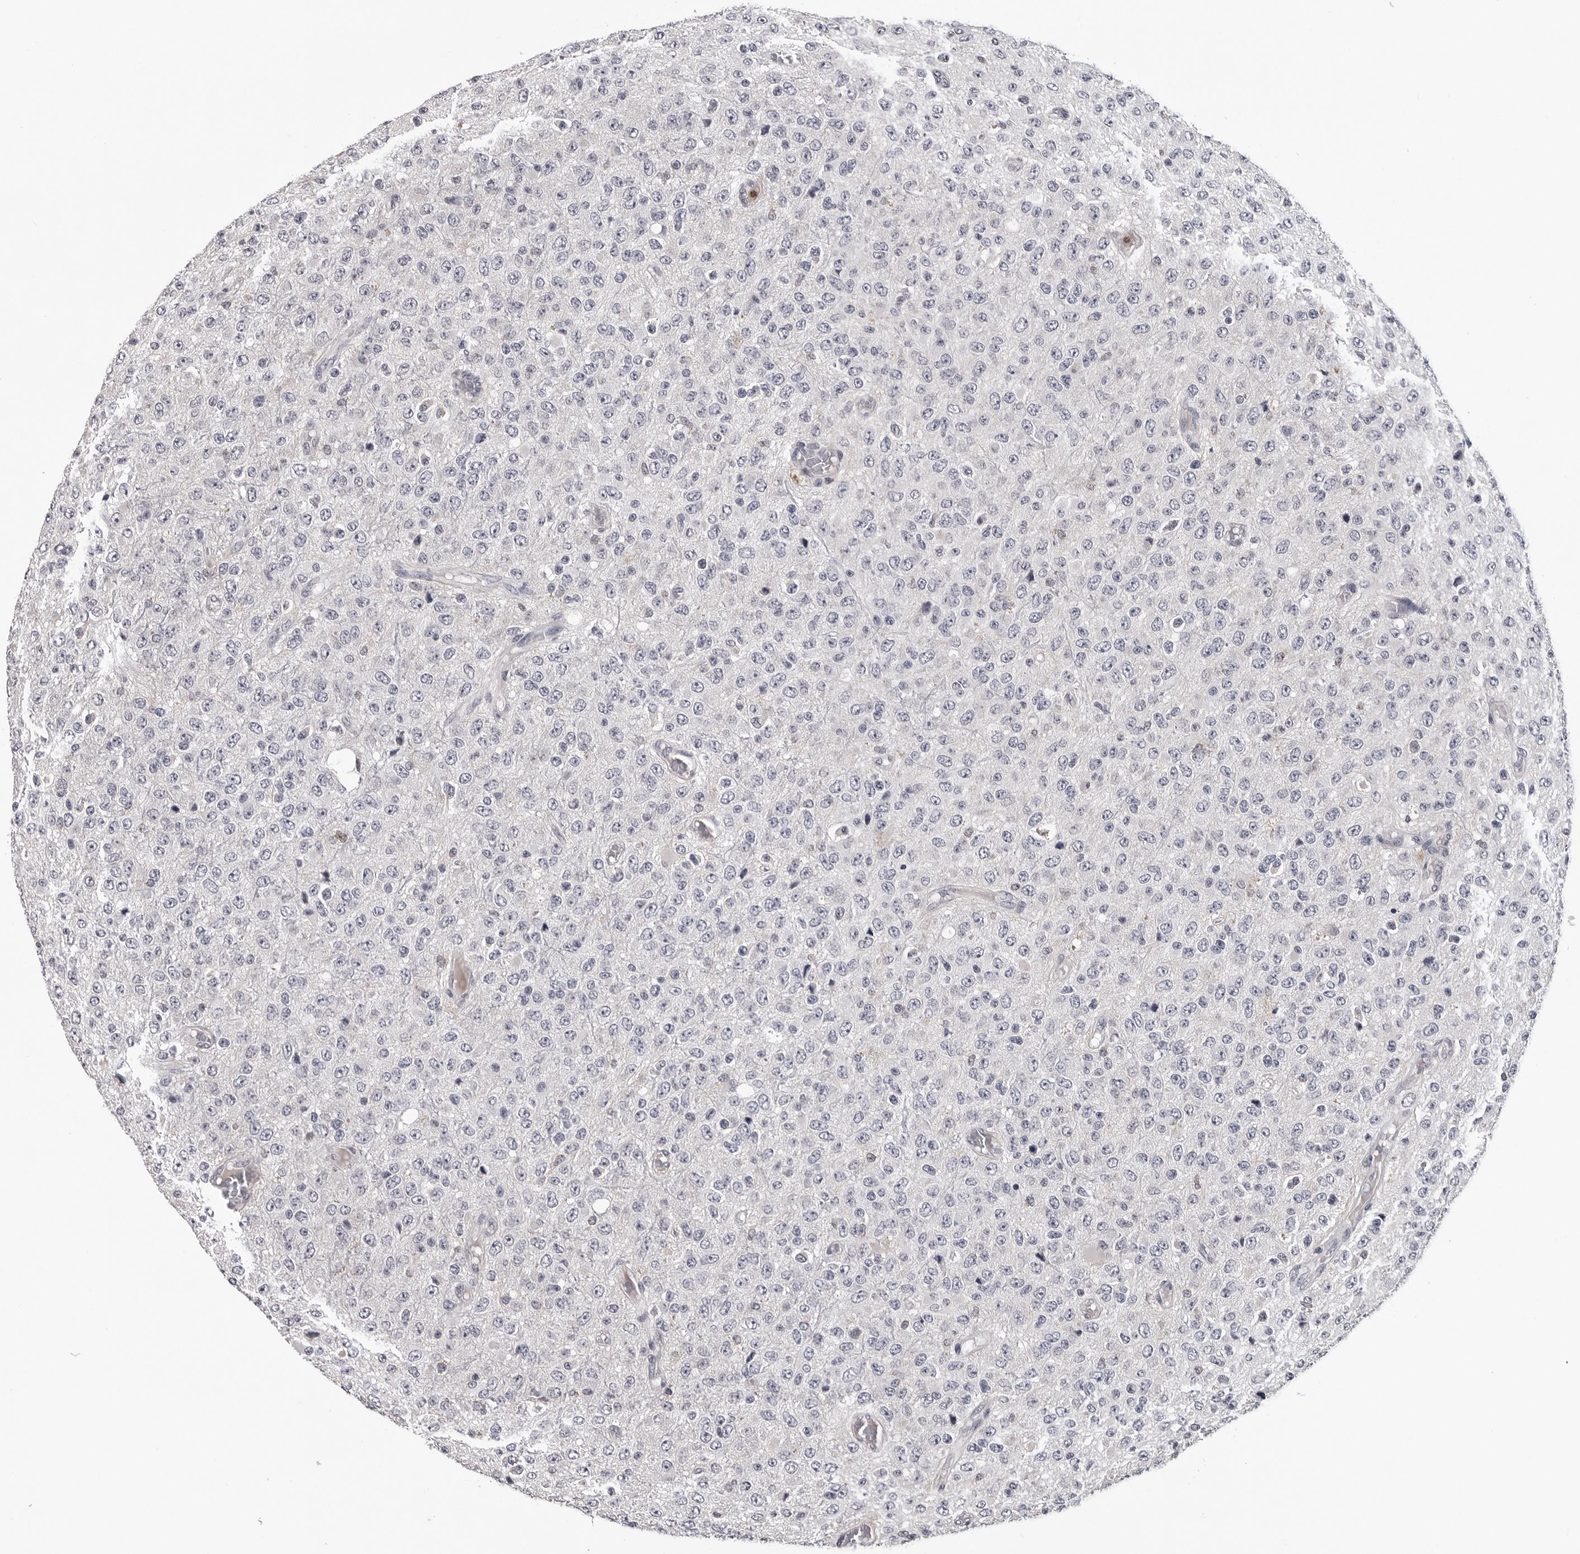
{"staining": {"intensity": "negative", "quantity": "none", "location": "none"}, "tissue": "glioma", "cell_type": "Tumor cells", "image_type": "cancer", "snomed": [{"axis": "morphology", "description": "Glioma, malignant, High grade"}, {"axis": "topography", "description": "pancreas cauda"}], "caption": "Image shows no protein expression in tumor cells of malignant glioma (high-grade) tissue.", "gene": "TRMT13", "patient": {"sex": "male", "age": 60}}